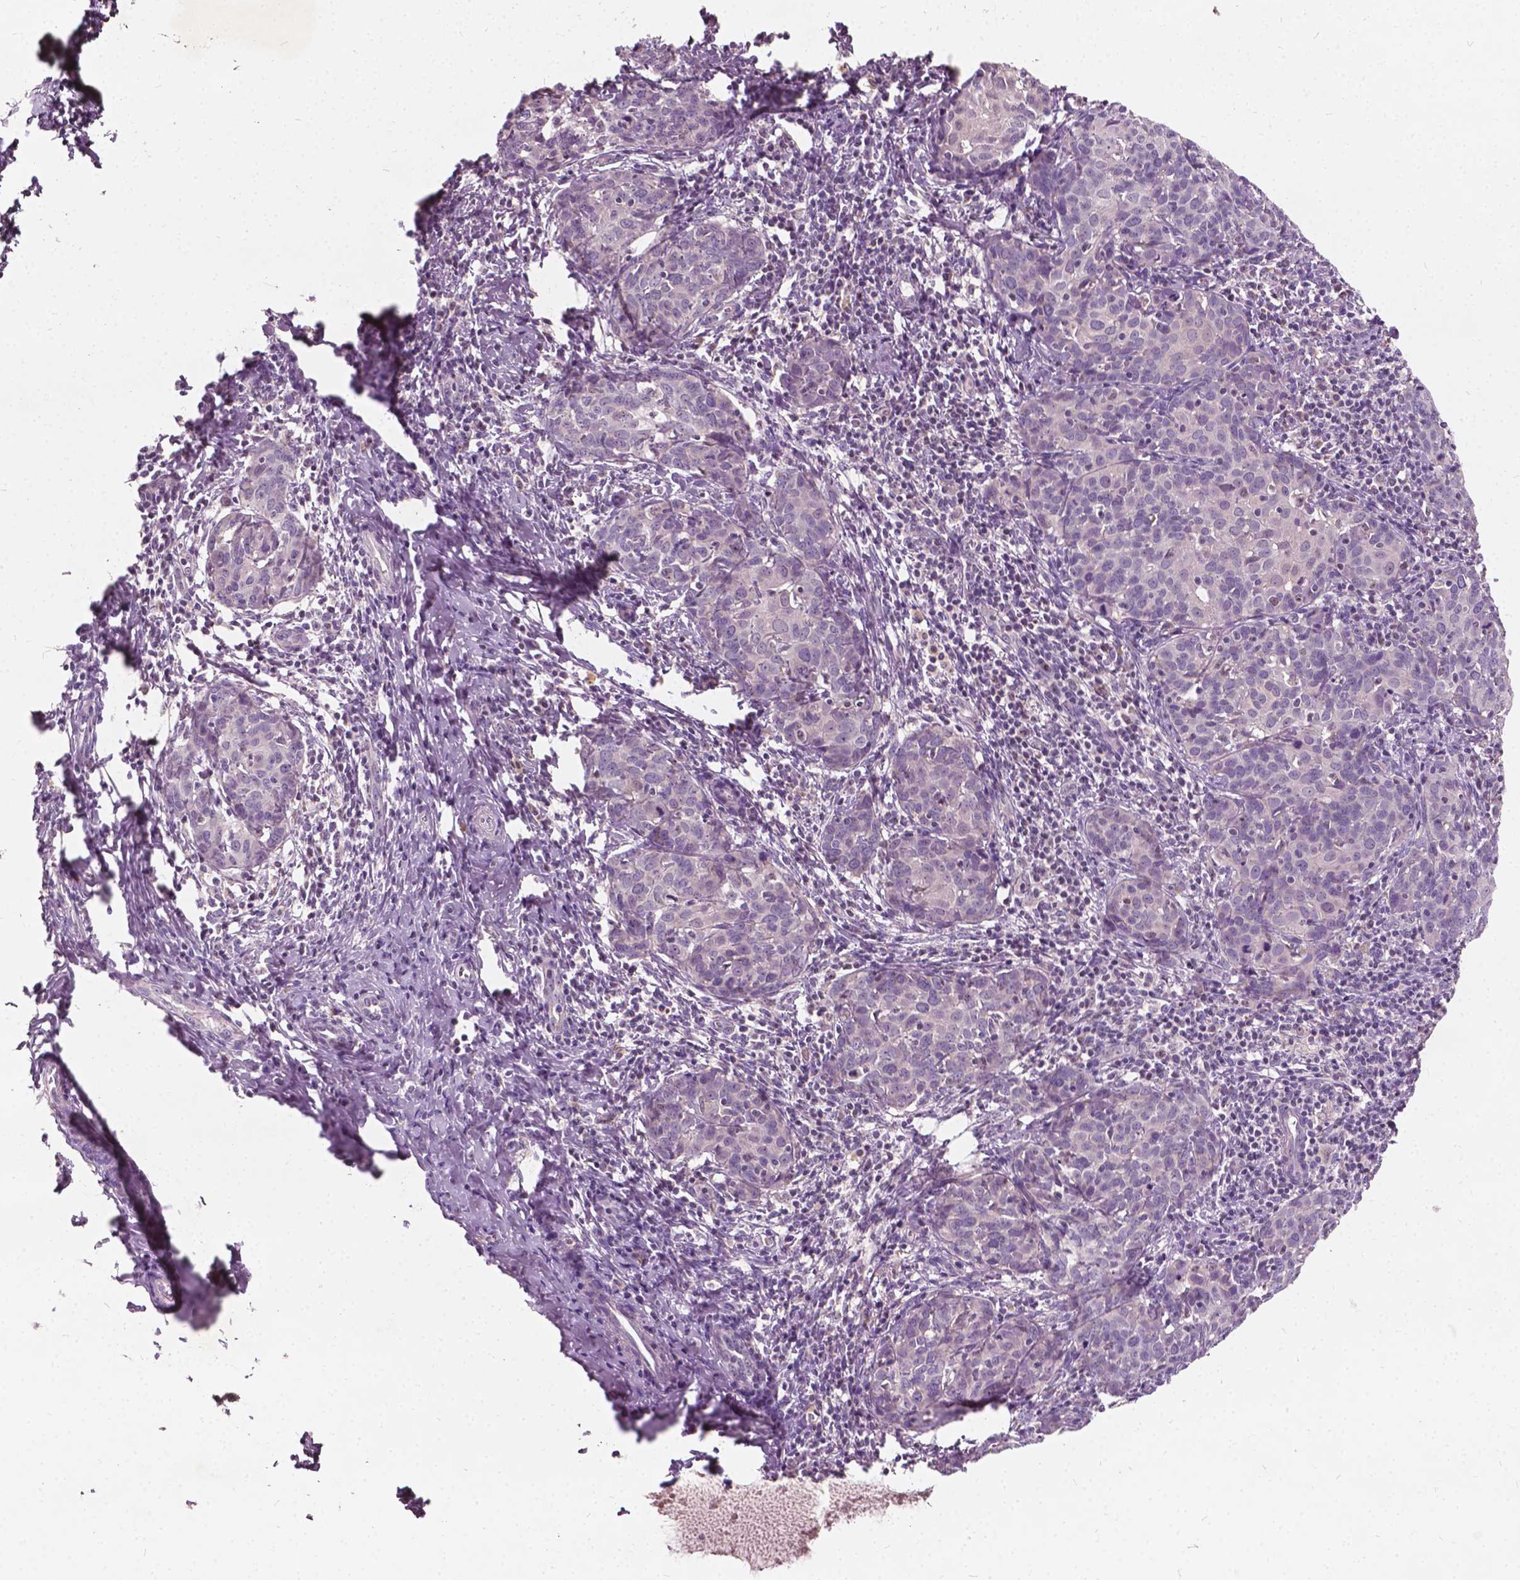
{"staining": {"intensity": "negative", "quantity": "none", "location": "none"}, "tissue": "cervical cancer", "cell_type": "Tumor cells", "image_type": "cancer", "snomed": [{"axis": "morphology", "description": "Squamous cell carcinoma, NOS"}, {"axis": "topography", "description": "Cervix"}], "caption": "The image displays no significant positivity in tumor cells of cervical squamous cell carcinoma.", "gene": "ODF3L2", "patient": {"sex": "female", "age": 62}}